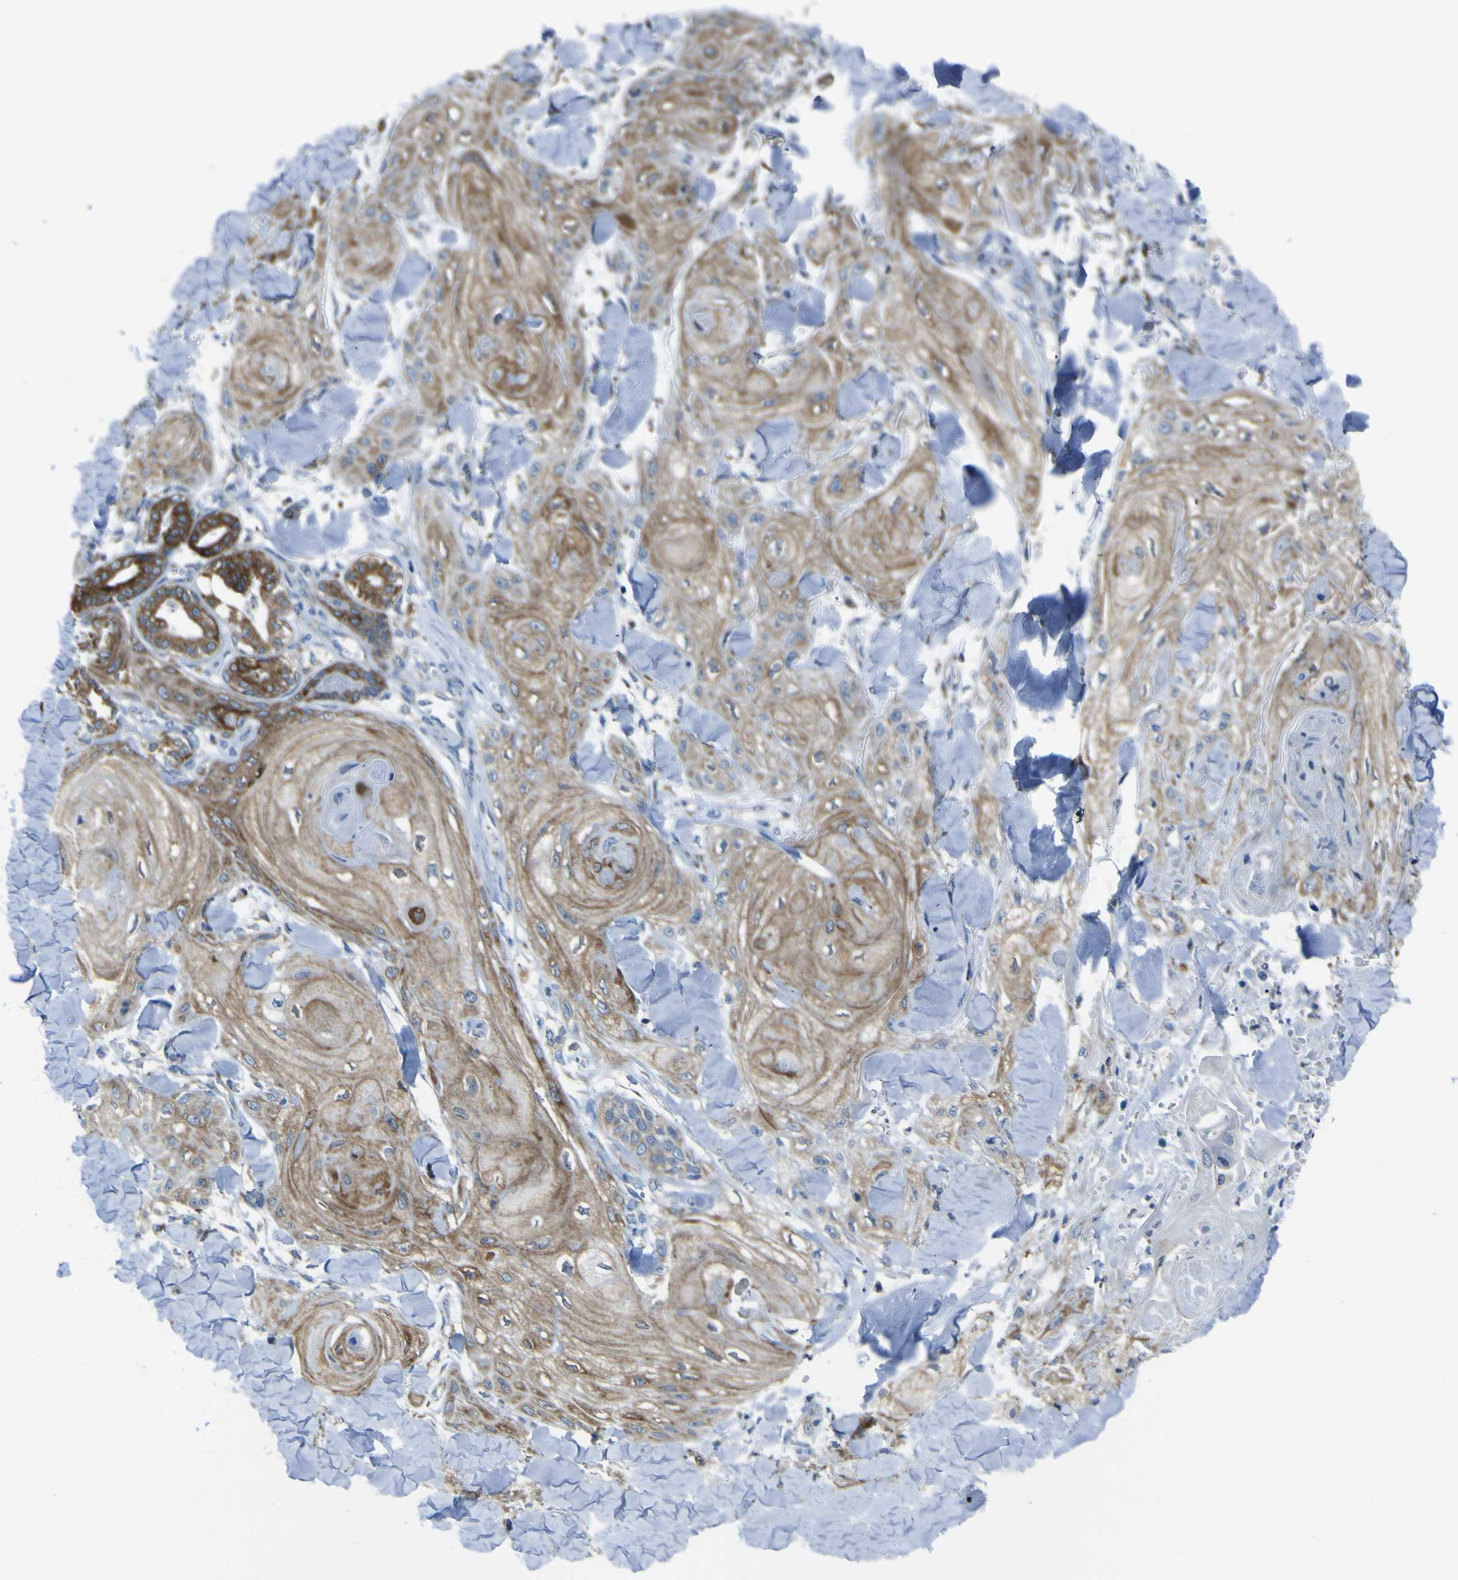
{"staining": {"intensity": "strong", "quantity": "25%-75%", "location": "cytoplasmic/membranous"}, "tissue": "skin cancer", "cell_type": "Tumor cells", "image_type": "cancer", "snomed": [{"axis": "morphology", "description": "Squamous cell carcinoma, NOS"}, {"axis": "topography", "description": "Skin"}], "caption": "Immunohistochemistry (IHC) of skin squamous cell carcinoma shows high levels of strong cytoplasmic/membranous staining in about 25%-75% of tumor cells. Nuclei are stained in blue.", "gene": "STIM1", "patient": {"sex": "male", "age": 74}}